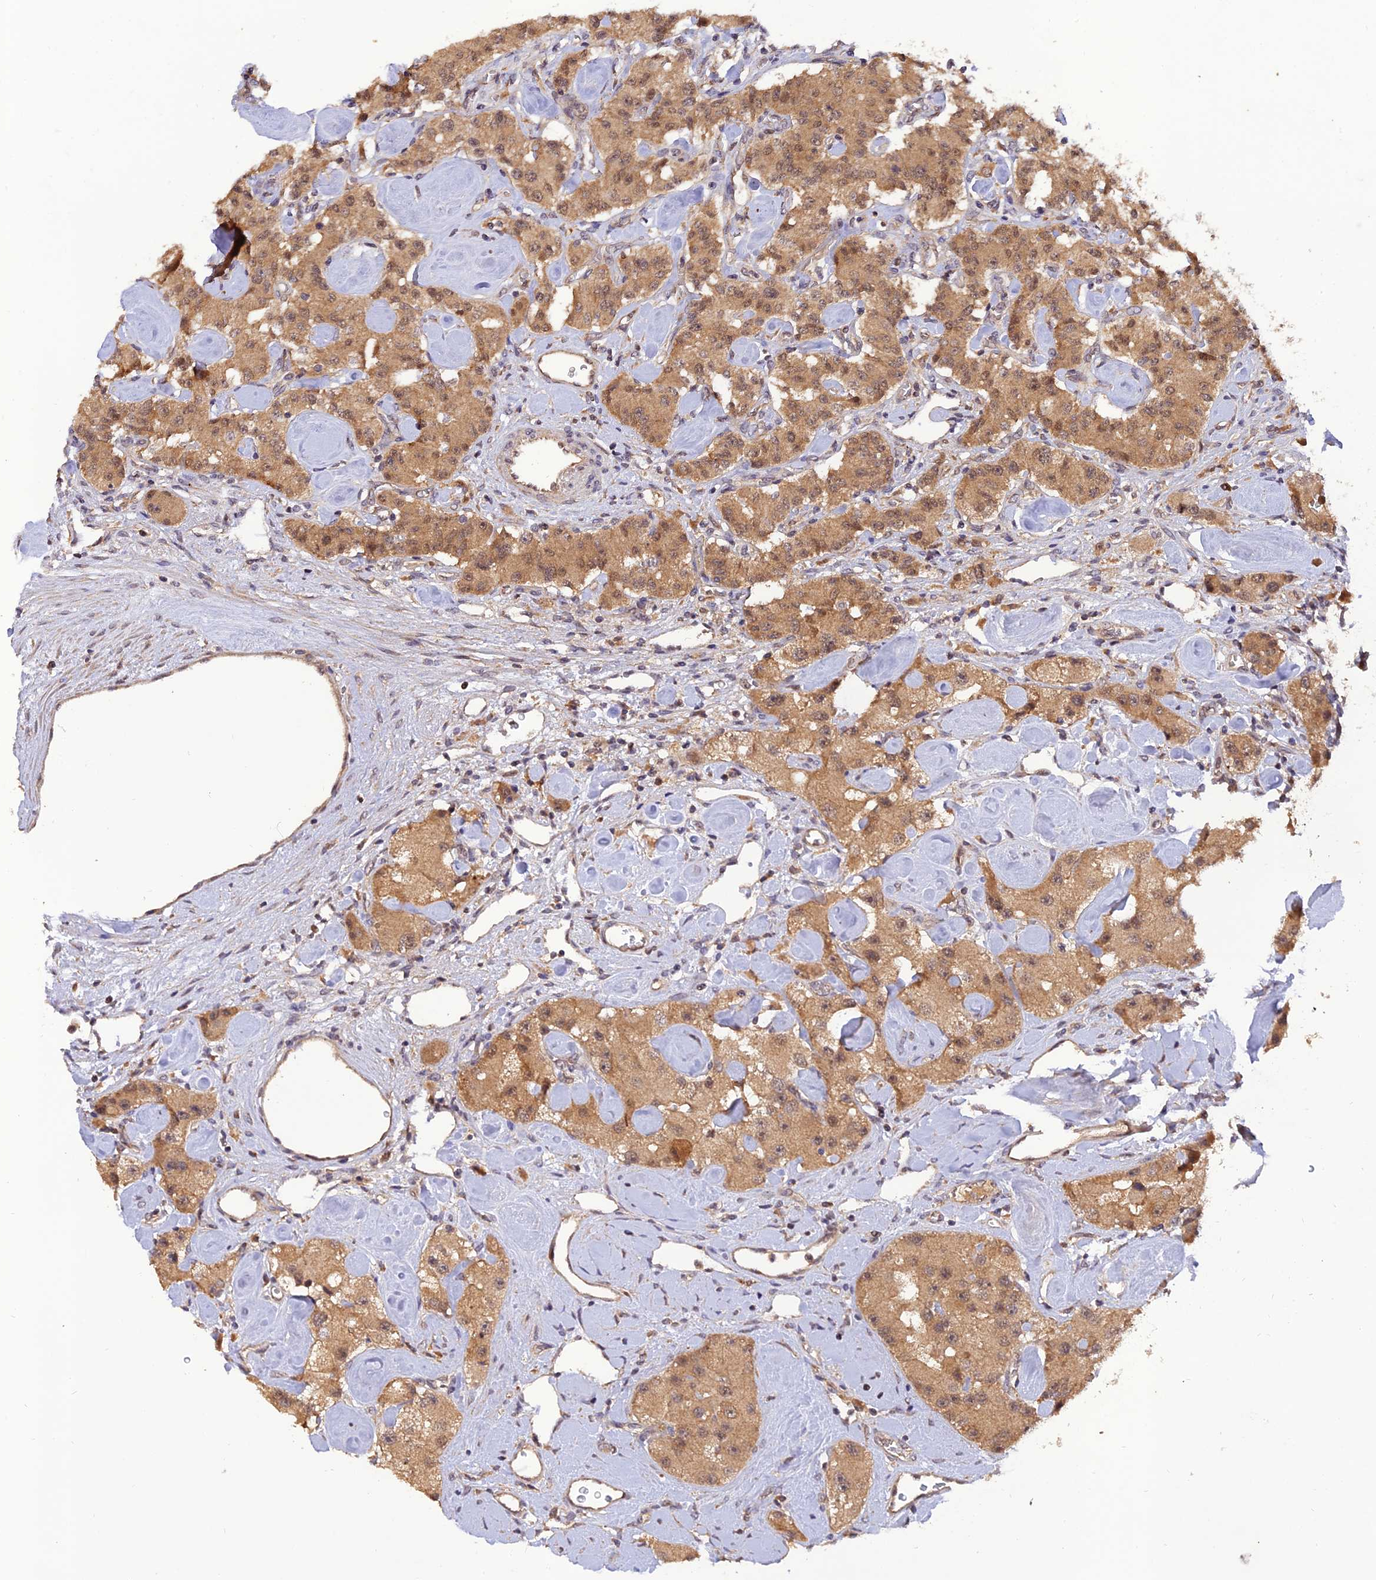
{"staining": {"intensity": "moderate", "quantity": ">75%", "location": "cytoplasmic/membranous,nuclear"}, "tissue": "carcinoid", "cell_type": "Tumor cells", "image_type": "cancer", "snomed": [{"axis": "morphology", "description": "Carcinoid, malignant, NOS"}, {"axis": "topography", "description": "Pancreas"}], "caption": "A brown stain highlights moderate cytoplasmic/membranous and nuclear staining of a protein in human malignant carcinoid tumor cells.", "gene": "REV1", "patient": {"sex": "male", "age": 41}}